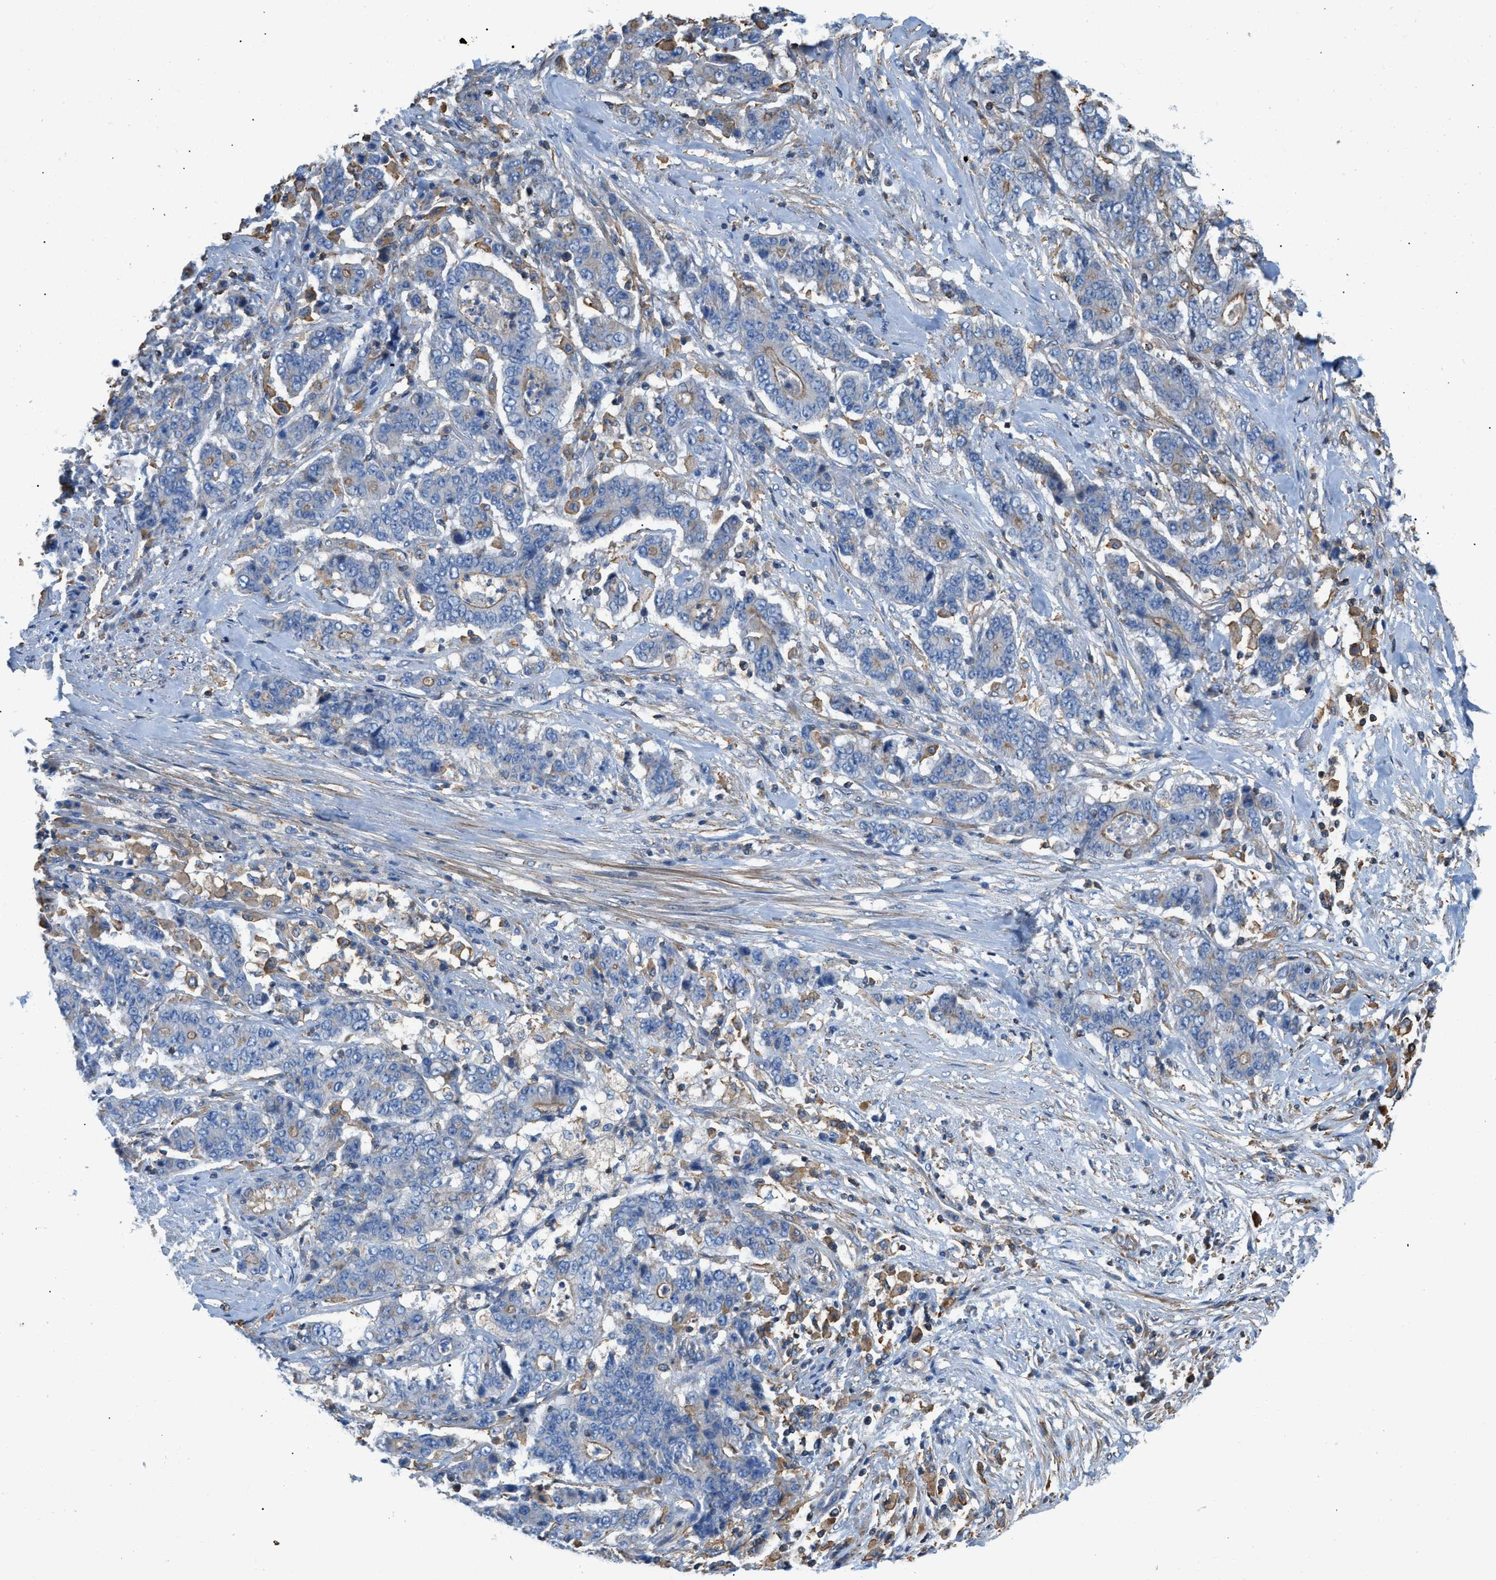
{"staining": {"intensity": "weak", "quantity": "<25%", "location": "cytoplasmic/membranous"}, "tissue": "stomach cancer", "cell_type": "Tumor cells", "image_type": "cancer", "snomed": [{"axis": "morphology", "description": "Adenocarcinoma, NOS"}, {"axis": "topography", "description": "Stomach"}], "caption": "DAB immunohistochemical staining of stomach cancer (adenocarcinoma) exhibits no significant expression in tumor cells.", "gene": "ATP6V0D1", "patient": {"sex": "female", "age": 73}}